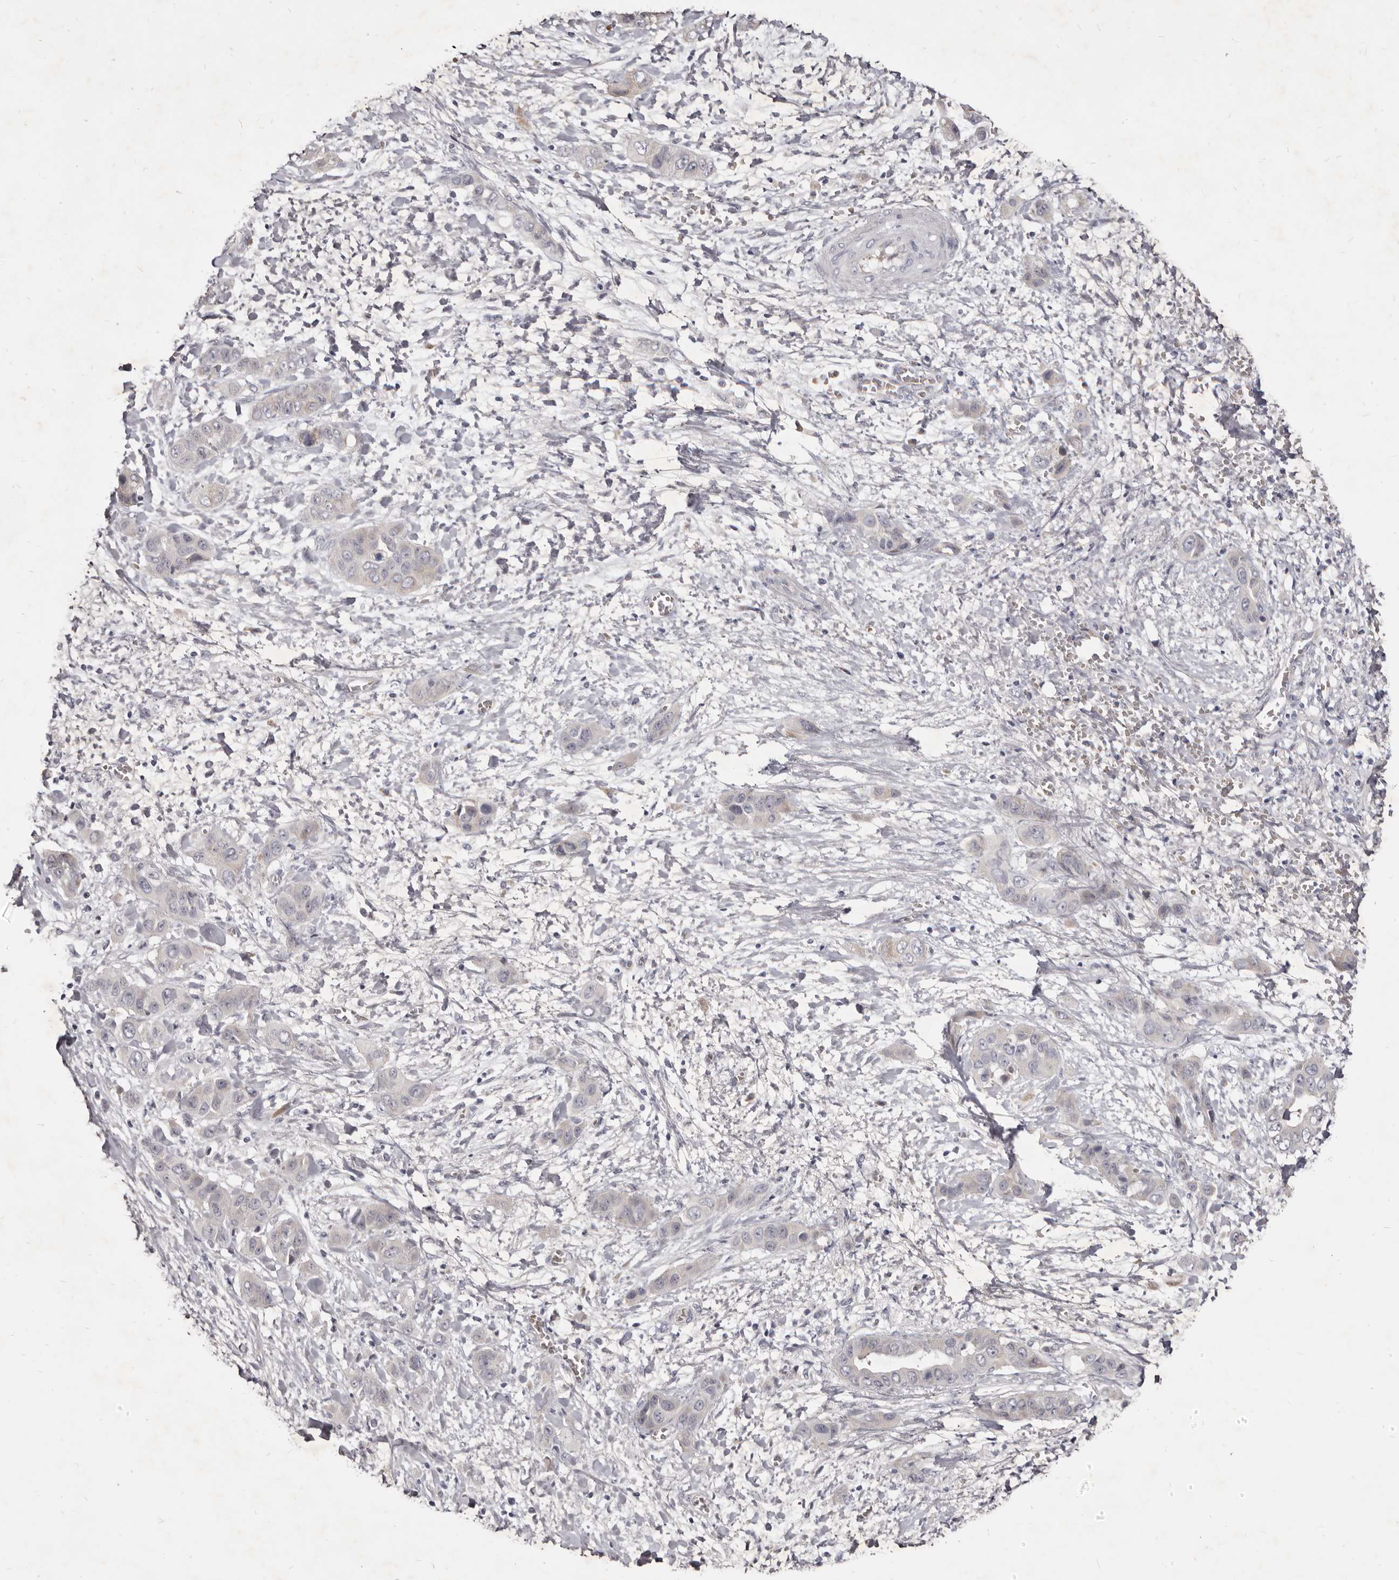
{"staining": {"intensity": "negative", "quantity": "none", "location": "none"}, "tissue": "liver cancer", "cell_type": "Tumor cells", "image_type": "cancer", "snomed": [{"axis": "morphology", "description": "Cholangiocarcinoma"}, {"axis": "topography", "description": "Liver"}], "caption": "Immunohistochemistry micrograph of neoplastic tissue: liver cancer (cholangiocarcinoma) stained with DAB (3,3'-diaminobenzidine) exhibits no significant protein expression in tumor cells.", "gene": "KIF2B", "patient": {"sex": "female", "age": 52}}